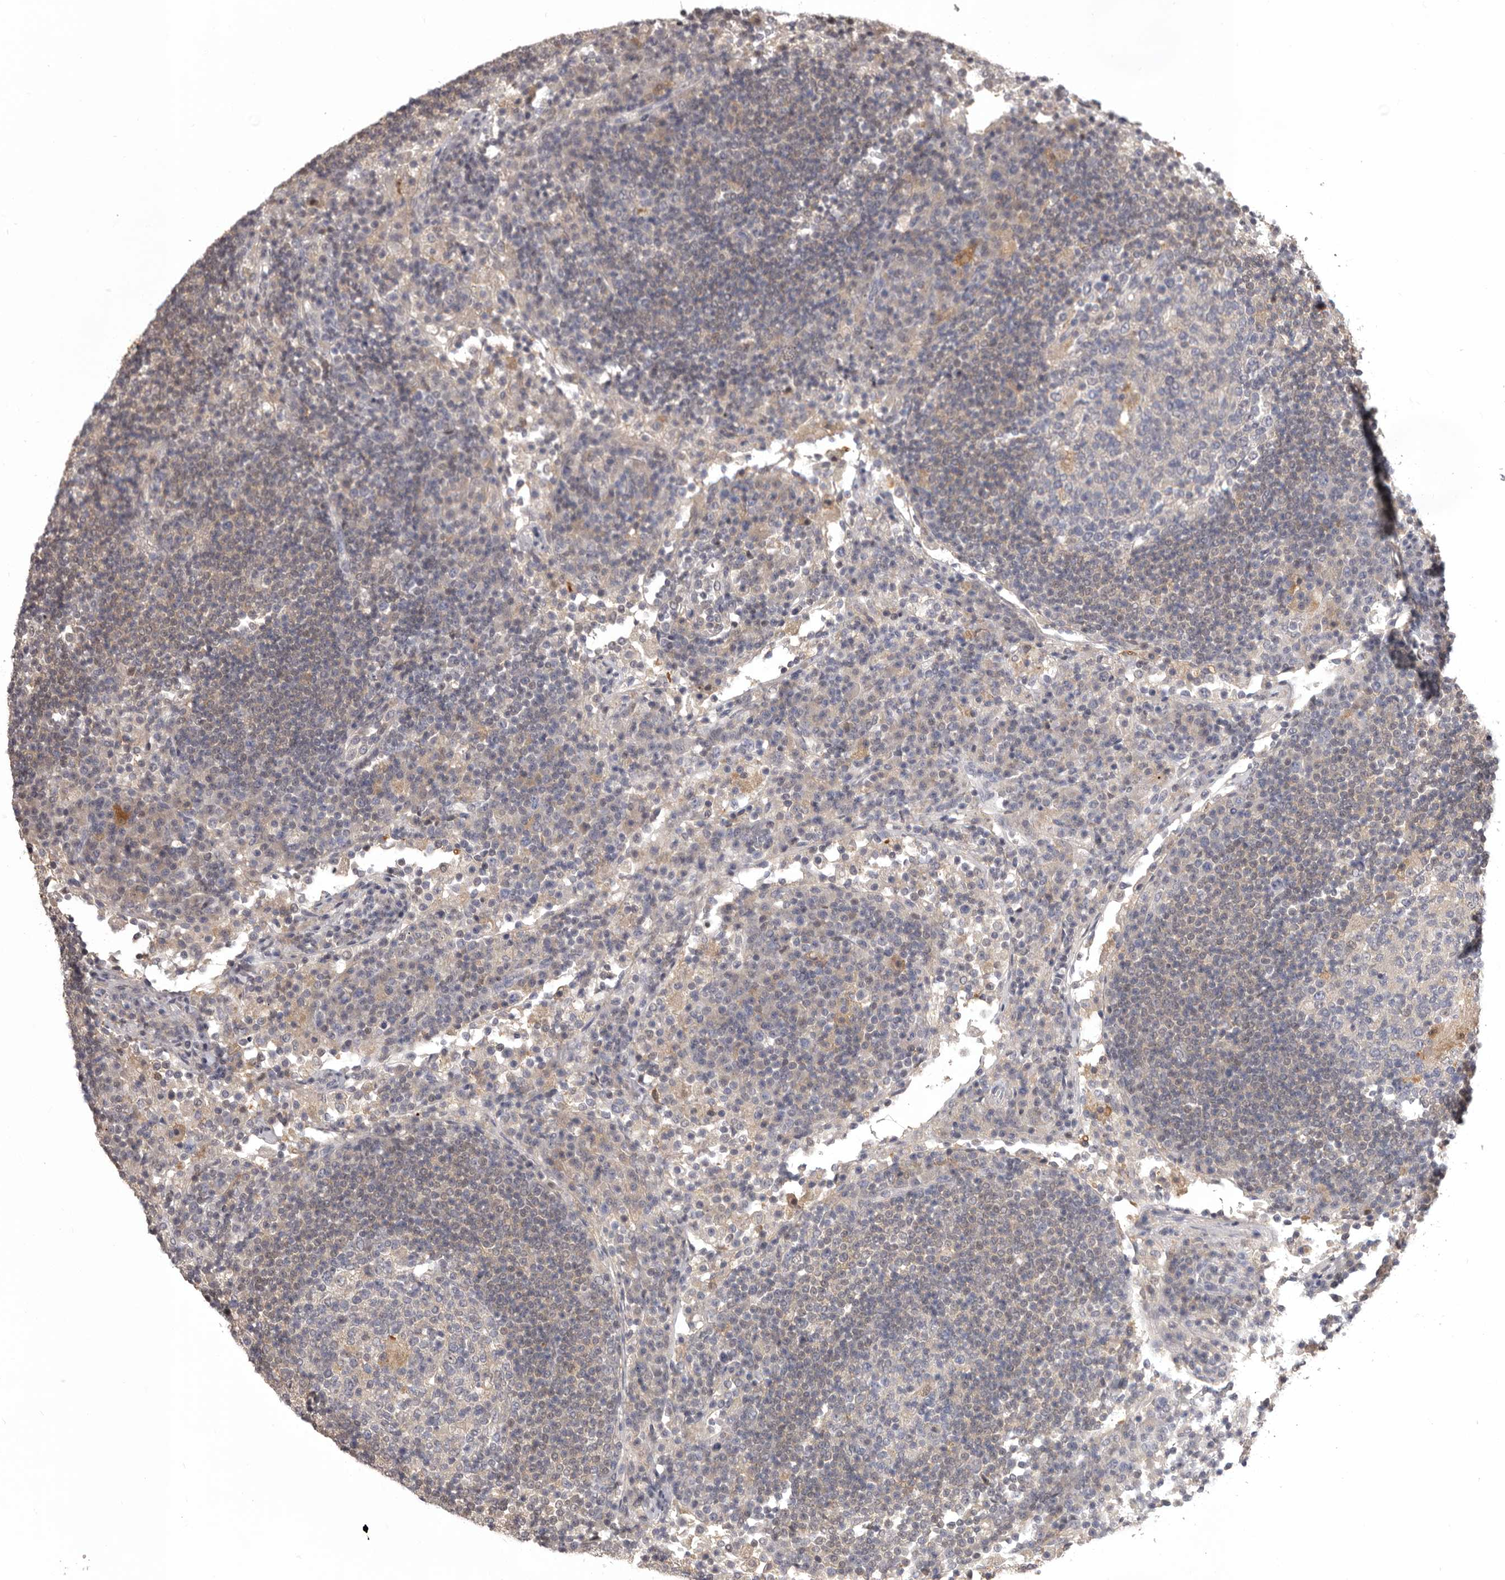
{"staining": {"intensity": "weak", "quantity": "<25%", "location": "cytoplasmic/membranous"}, "tissue": "lymph node", "cell_type": "Germinal center cells", "image_type": "normal", "snomed": [{"axis": "morphology", "description": "Normal tissue, NOS"}, {"axis": "topography", "description": "Lymph node"}], "caption": "There is no significant positivity in germinal center cells of lymph node. (Brightfield microscopy of DAB (3,3'-diaminobenzidine) immunohistochemistry at high magnification).", "gene": "MDH1", "patient": {"sex": "female", "age": 53}}